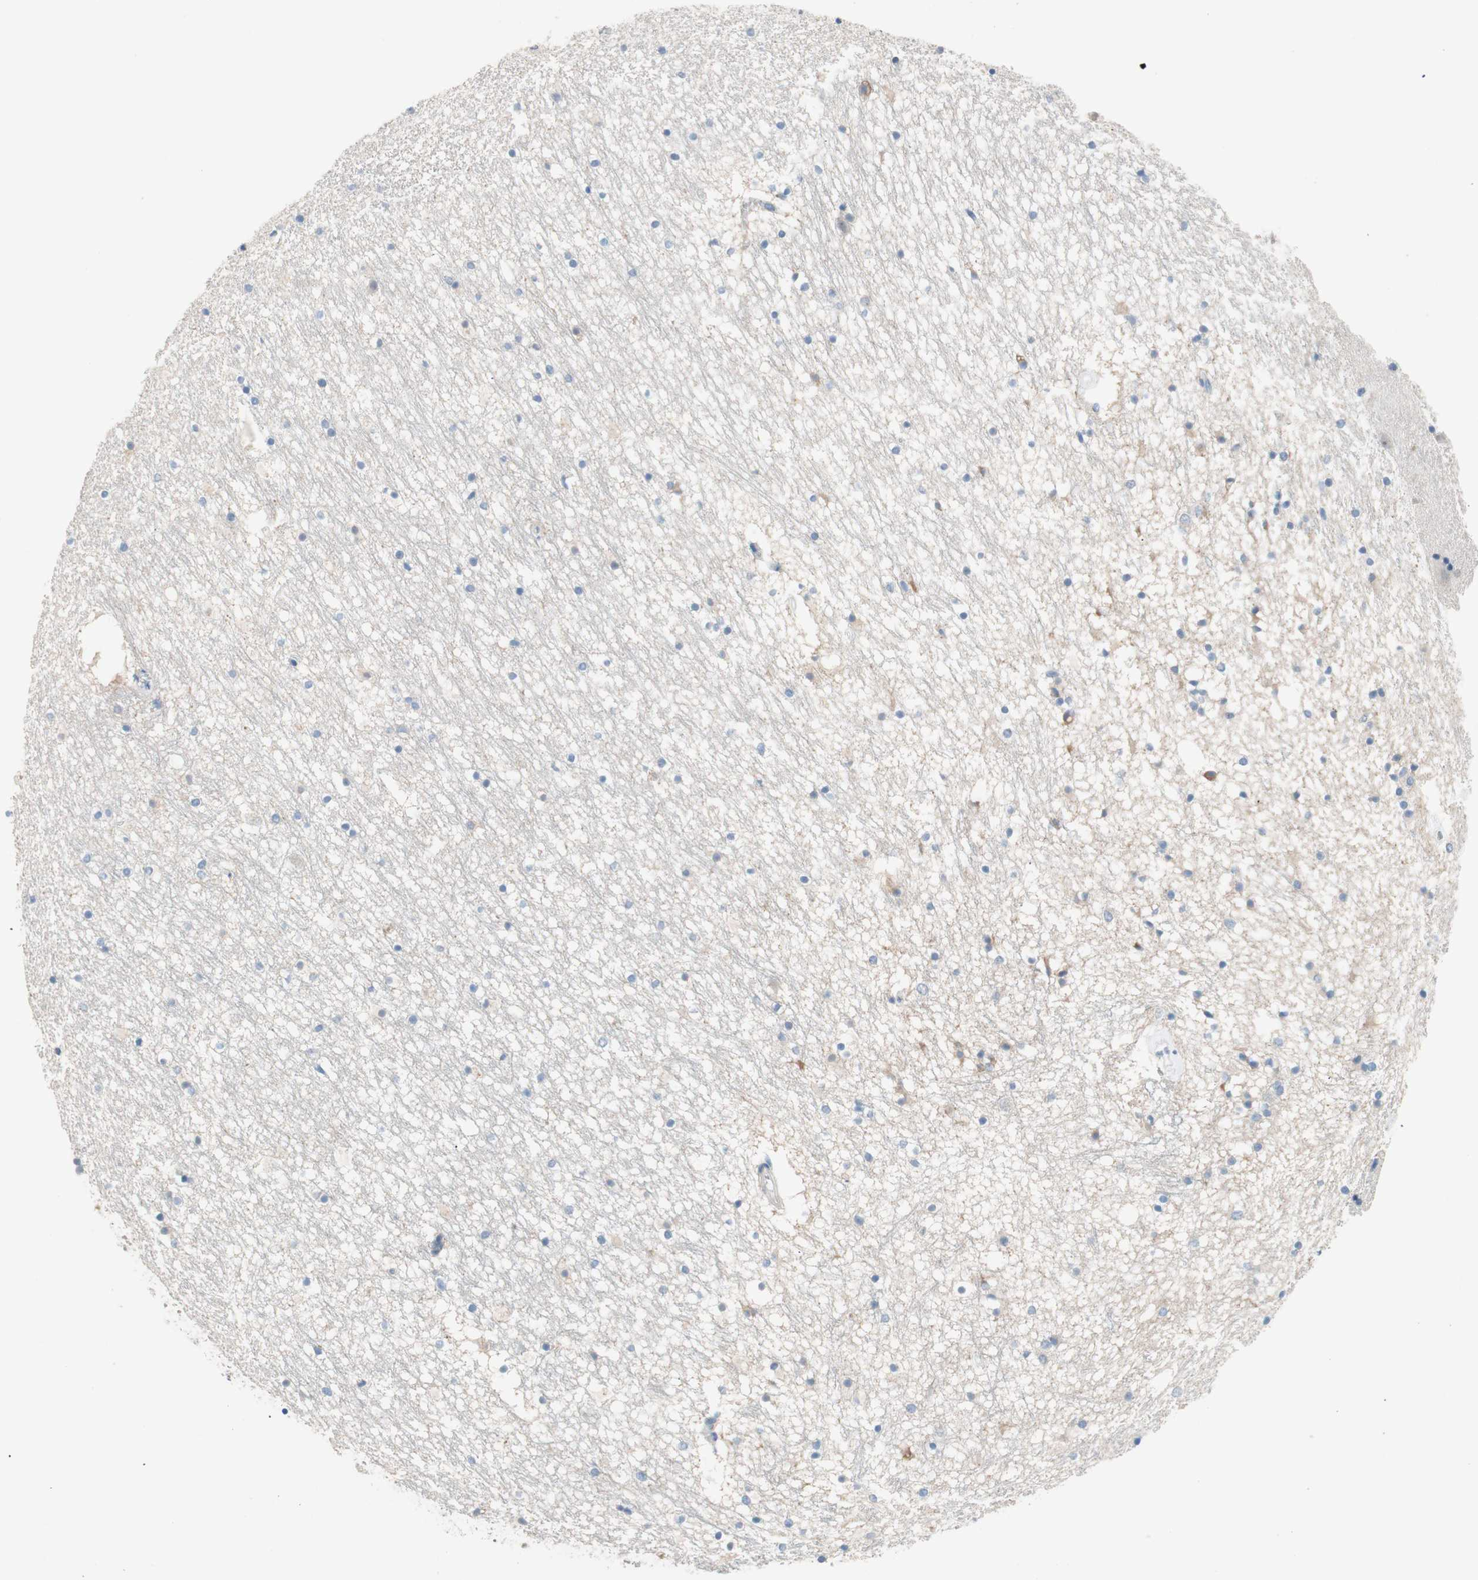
{"staining": {"intensity": "weak", "quantity": "<25%", "location": "cytoplasmic/membranous"}, "tissue": "hippocampus", "cell_type": "Glial cells", "image_type": "normal", "snomed": [{"axis": "morphology", "description": "Normal tissue, NOS"}, {"axis": "topography", "description": "Hippocampus"}], "caption": "IHC of normal hippocampus demonstrates no positivity in glial cells.", "gene": "PDZK1", "patient": {"sex": "male", "age": 45}}